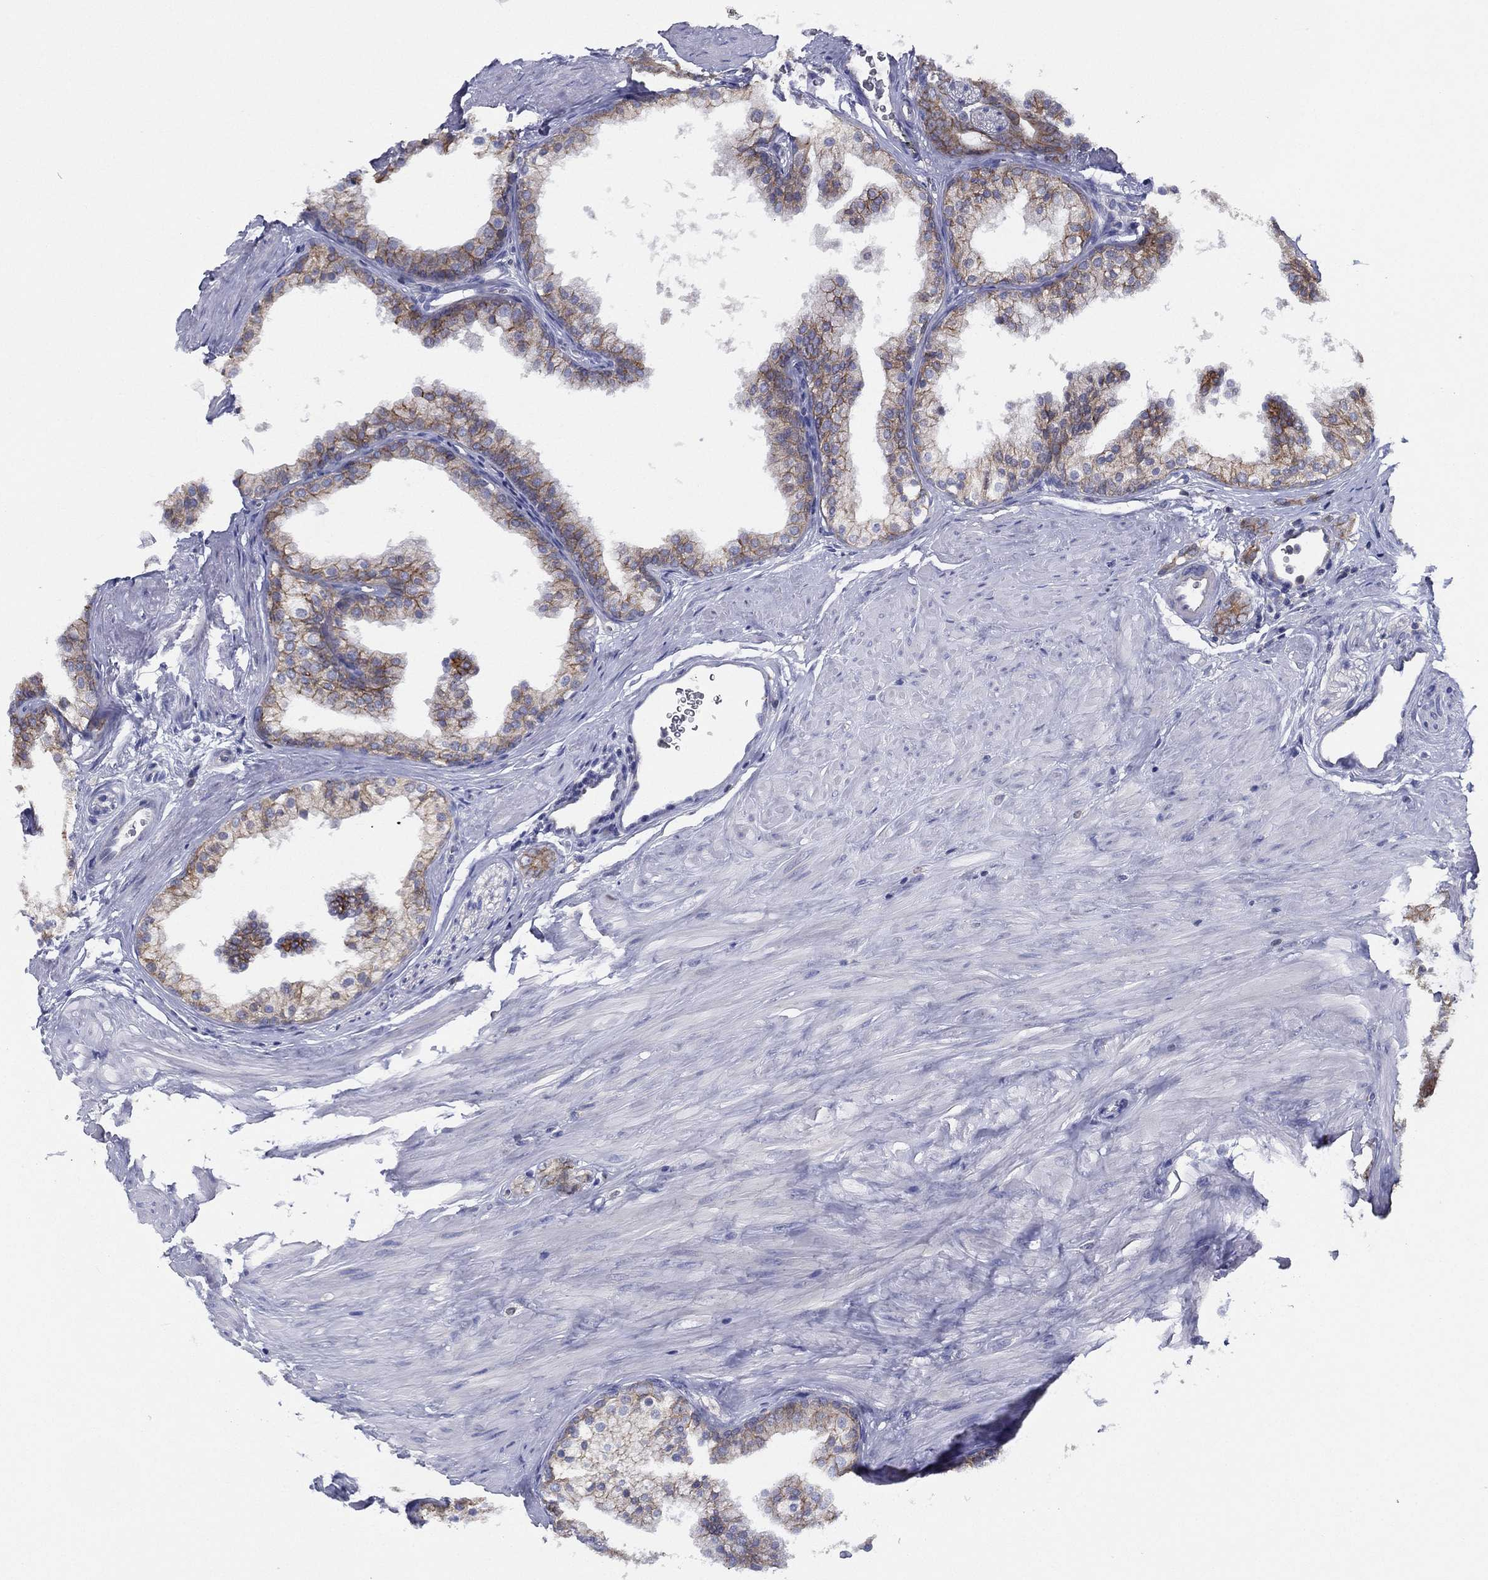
{"staining": {"intensity": "moderate", "quantity": ">75%", "location": "cytoplasmic/membranous"}, "tissue": "prostate cancer", "cell_type": "Tumor cells", "image_type": "cancer", "snomed": [{"axis": "morphology", "description": "Adenocarcinoma, NOS"}, {"axis": "topography", "description": "Prostate"}], "caption": "About >75% of tumor cells in human adenocarcinoma (prostate) display moderate cytoplasmic/membranous protein staining as visualized by brown immunohistochemical staining.", "gene": "ZNF223", "patient": {"sex": "male", "age": 55}}